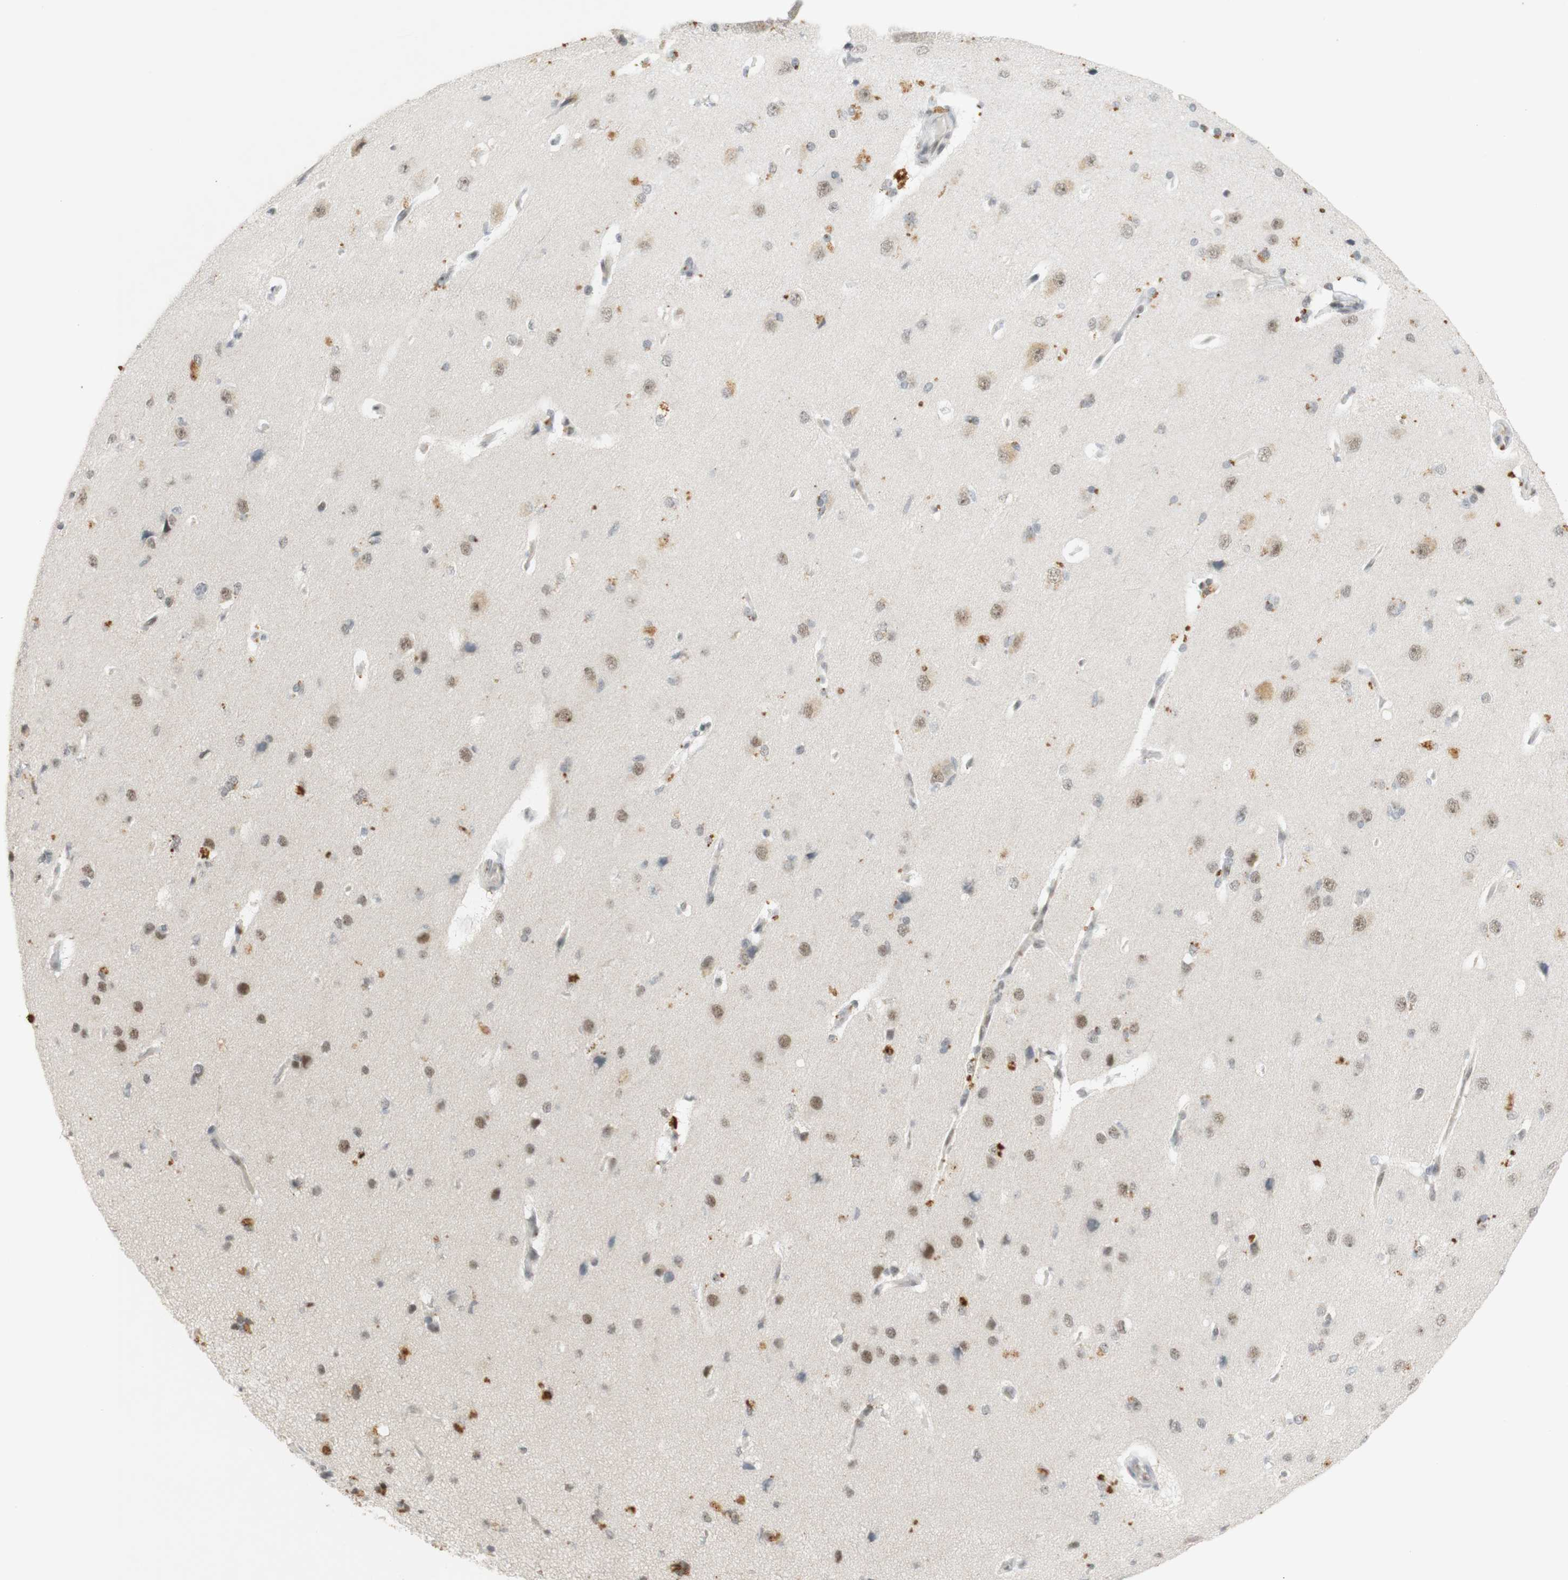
{"staining": {"intensity": "negative", "quantity": "none", "location": "none"}, "tissue": "cerebral cortex", "cell_type": "Endothelial cells", "image_type": "normal", "snomed": [{"axis": "morphology", "description": "Normal tissue, NOS"}, {"axis": "topography", "description": "Cerebral cortex"}], "caption": "IHC photomicrograph of benign cerebral cortex: cerebral cortex stained with DAB shows no significant protein expression in endothelial cells.", "gene": "IRF1", "patient": {"sex": "male", "age": 62}}